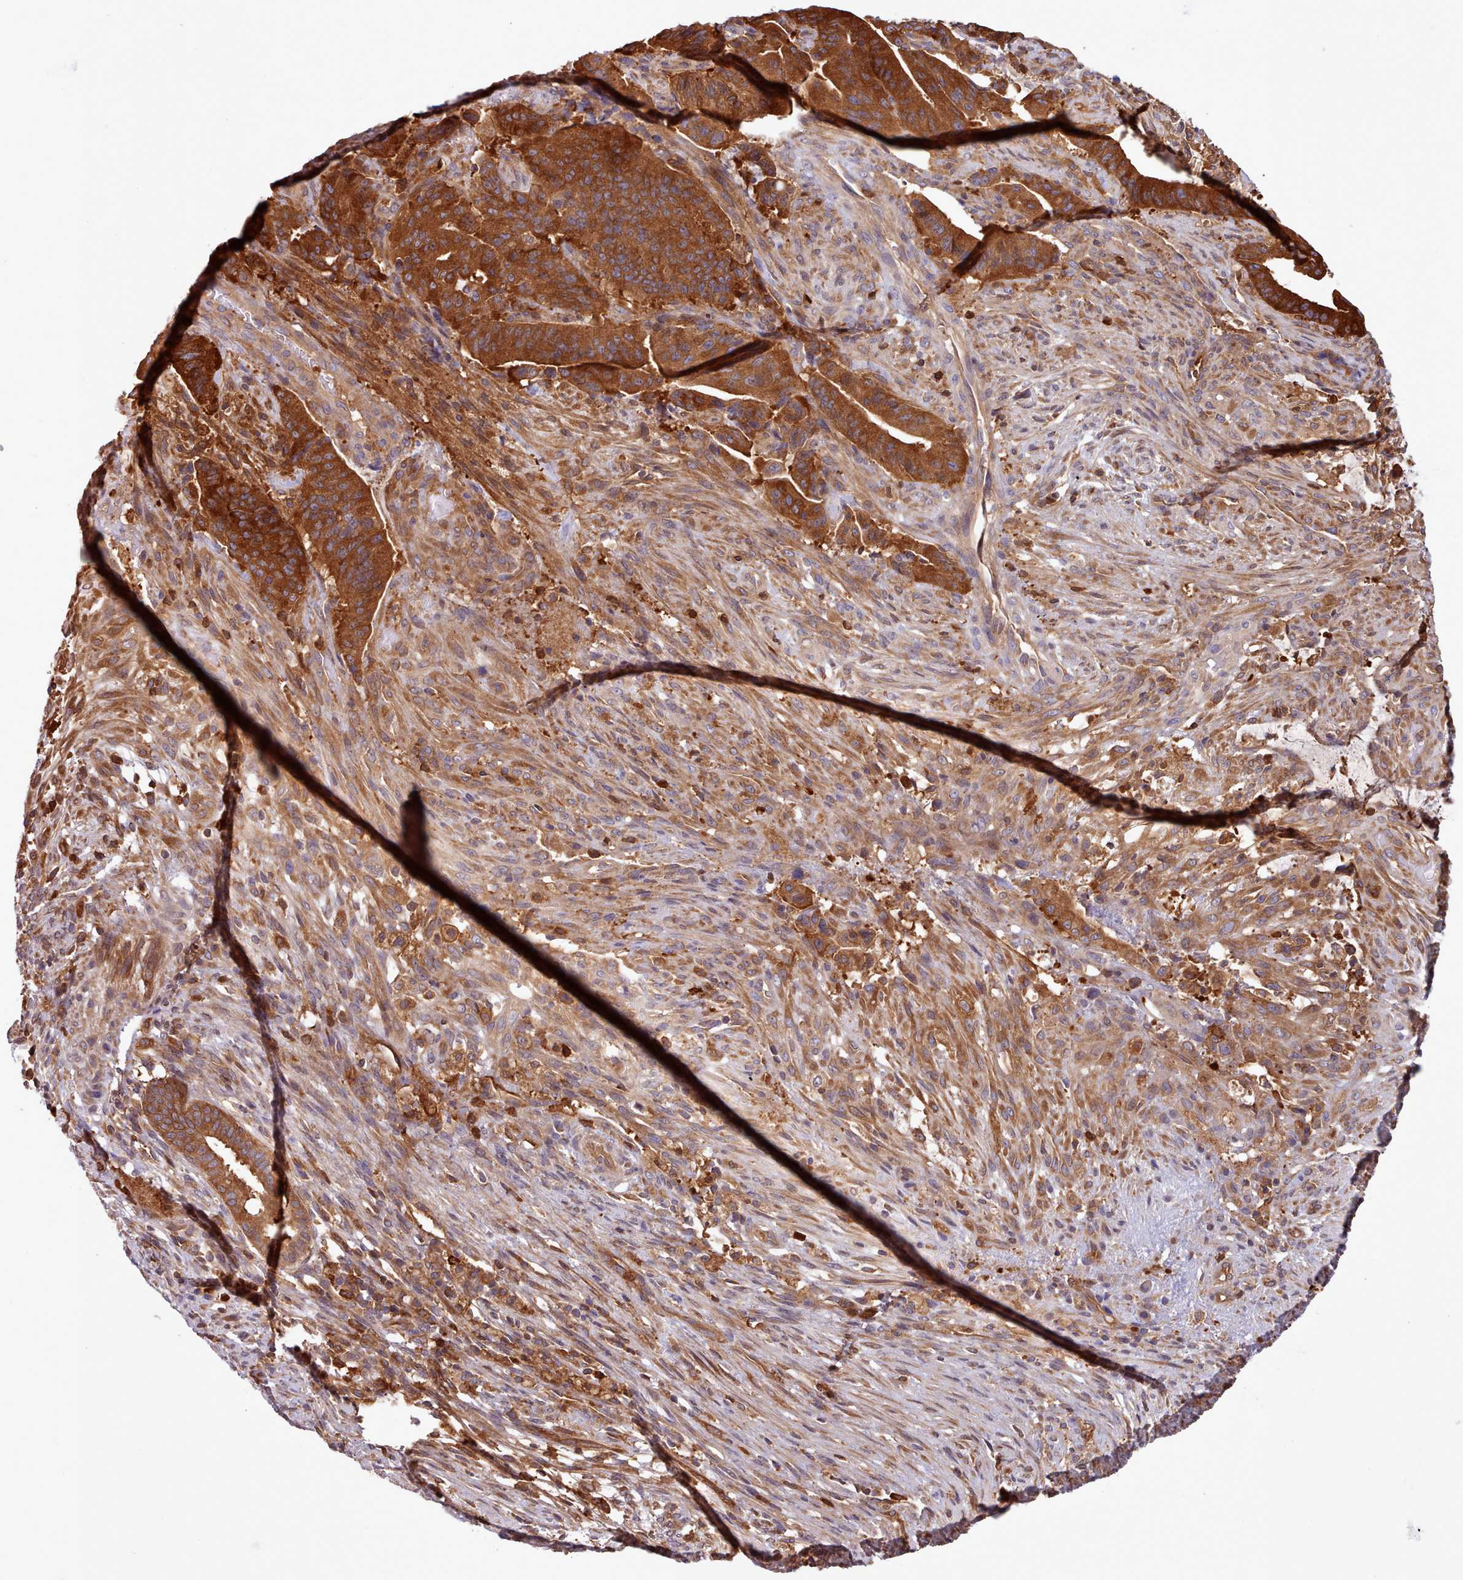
{"staining": {"intensity": "strong", "quantity": ">75%", "location": "cytoplasmic/membranous"}, "tissue": "liver cancer", "cell_type": "Tumor cells", "image_type": "cancer", "snomed": [{"axis": "morphology", "description": "Normal tissue, NOS"}, {"axis": "morphology", "description": "Cholangiocarcinoma"}, {"axis": "topography", "description": "Liver"}, {"axis": "topography", "description": "Peripheral nerve tissue"}], "caption": "Immunohistochemistry (IHC) staining of liver cancer, which displays high levels of strong cytoplasmic/membranous staining in about >75% of tumor cells indicating strong cytoplasmic/membranous protein positivity. The staining was performed using DAB (brown) for protein detection and nuclei were counterstained in hematoxylin (blue).", "gene": "SLC4A9", "patient": {"sex": "female", "age": 73}}